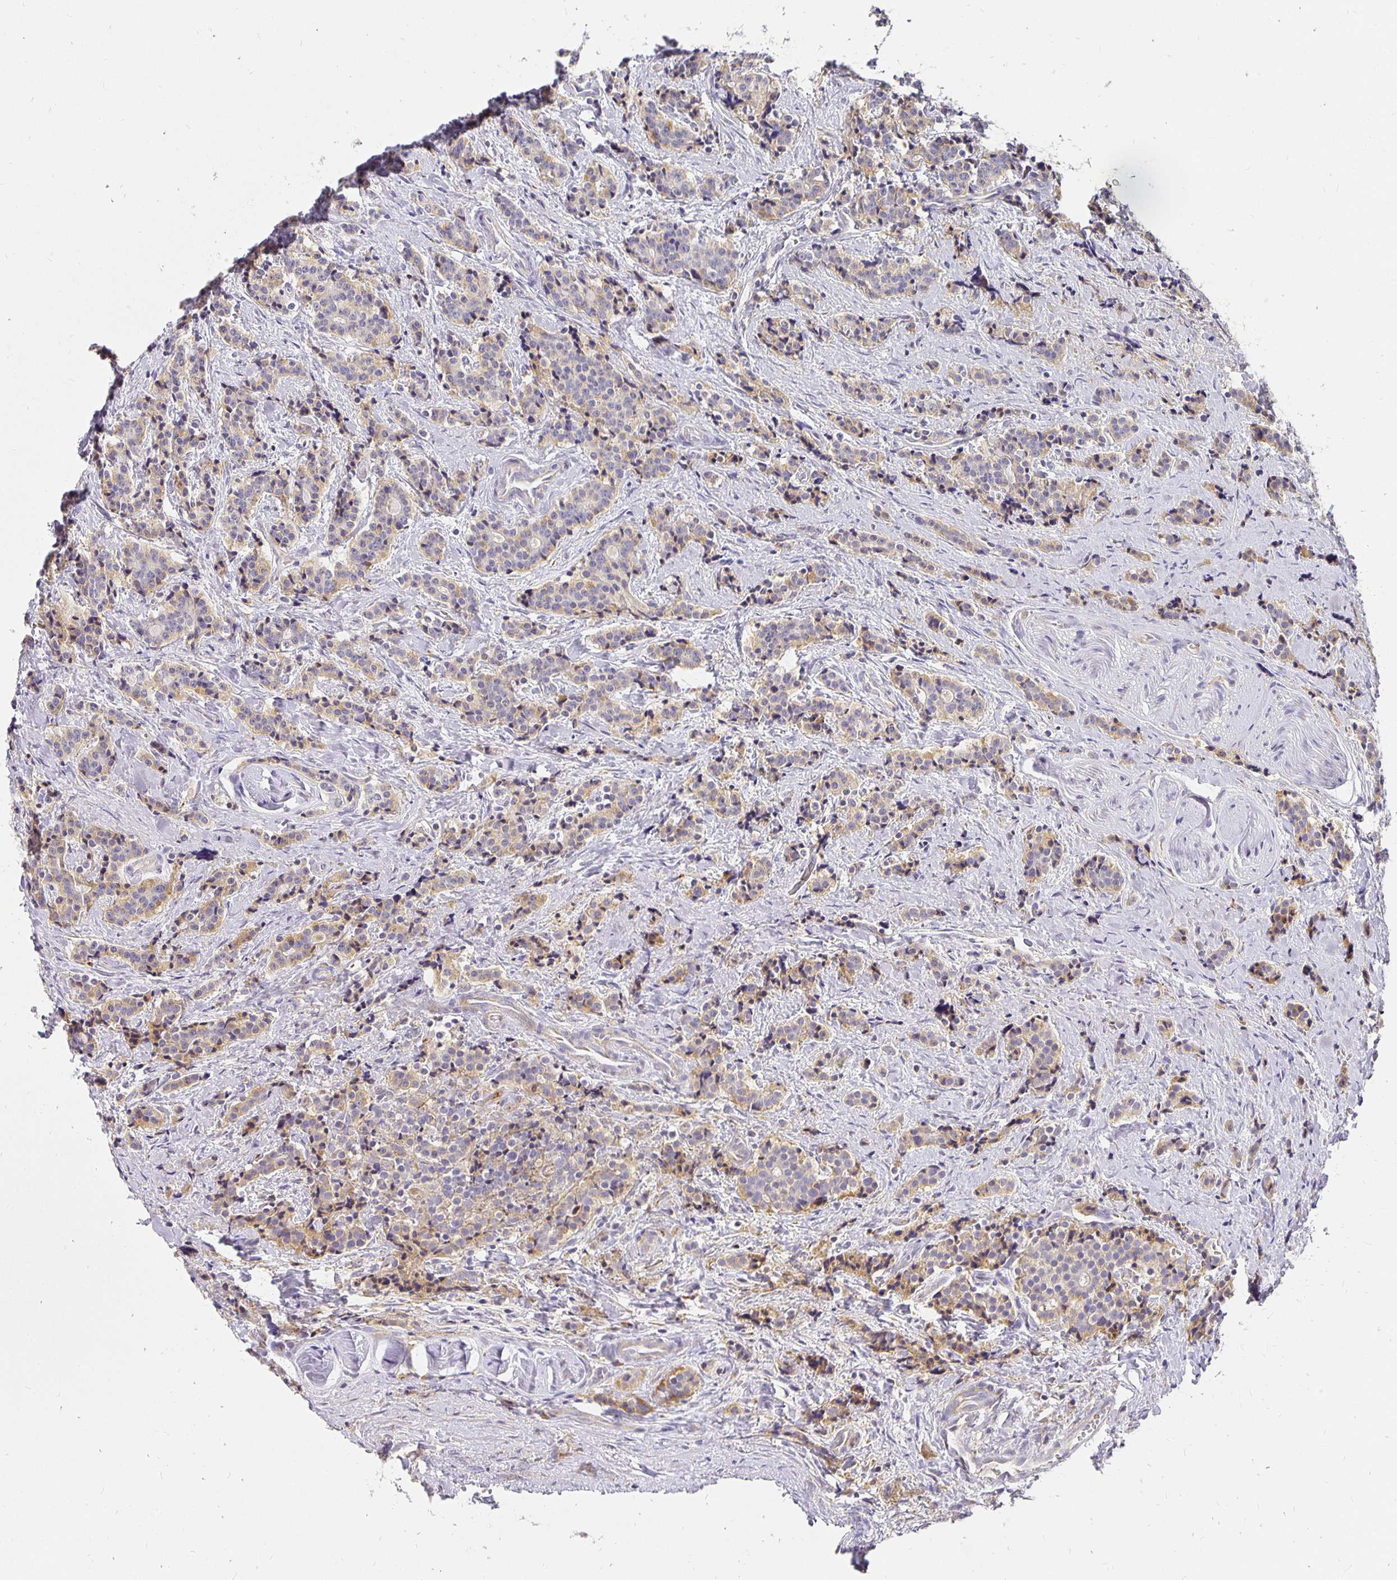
{"staining": {"intensity": "weak", "quantity": ">75%", "location": "cytoplasmic/membranous"}, "tissue": "carcinoid", "cell_type": "Tumor cells", "image_type": "cancer", "snomed": [{"axis": "morphology", "description": "Carcinoid, malignant, NOS"}, {"axis": "topography", "description": "Small intestine"}], "caption": "The histopathology image exhibits staining of carcinoid (malignant), revealing weak cytoplasmic/membranous protein positivity (brown color) within tumor cells. Nuclei are stained in blue.", "gene": "PLOD1", "patient": {"sex": "female", "age": 73}}